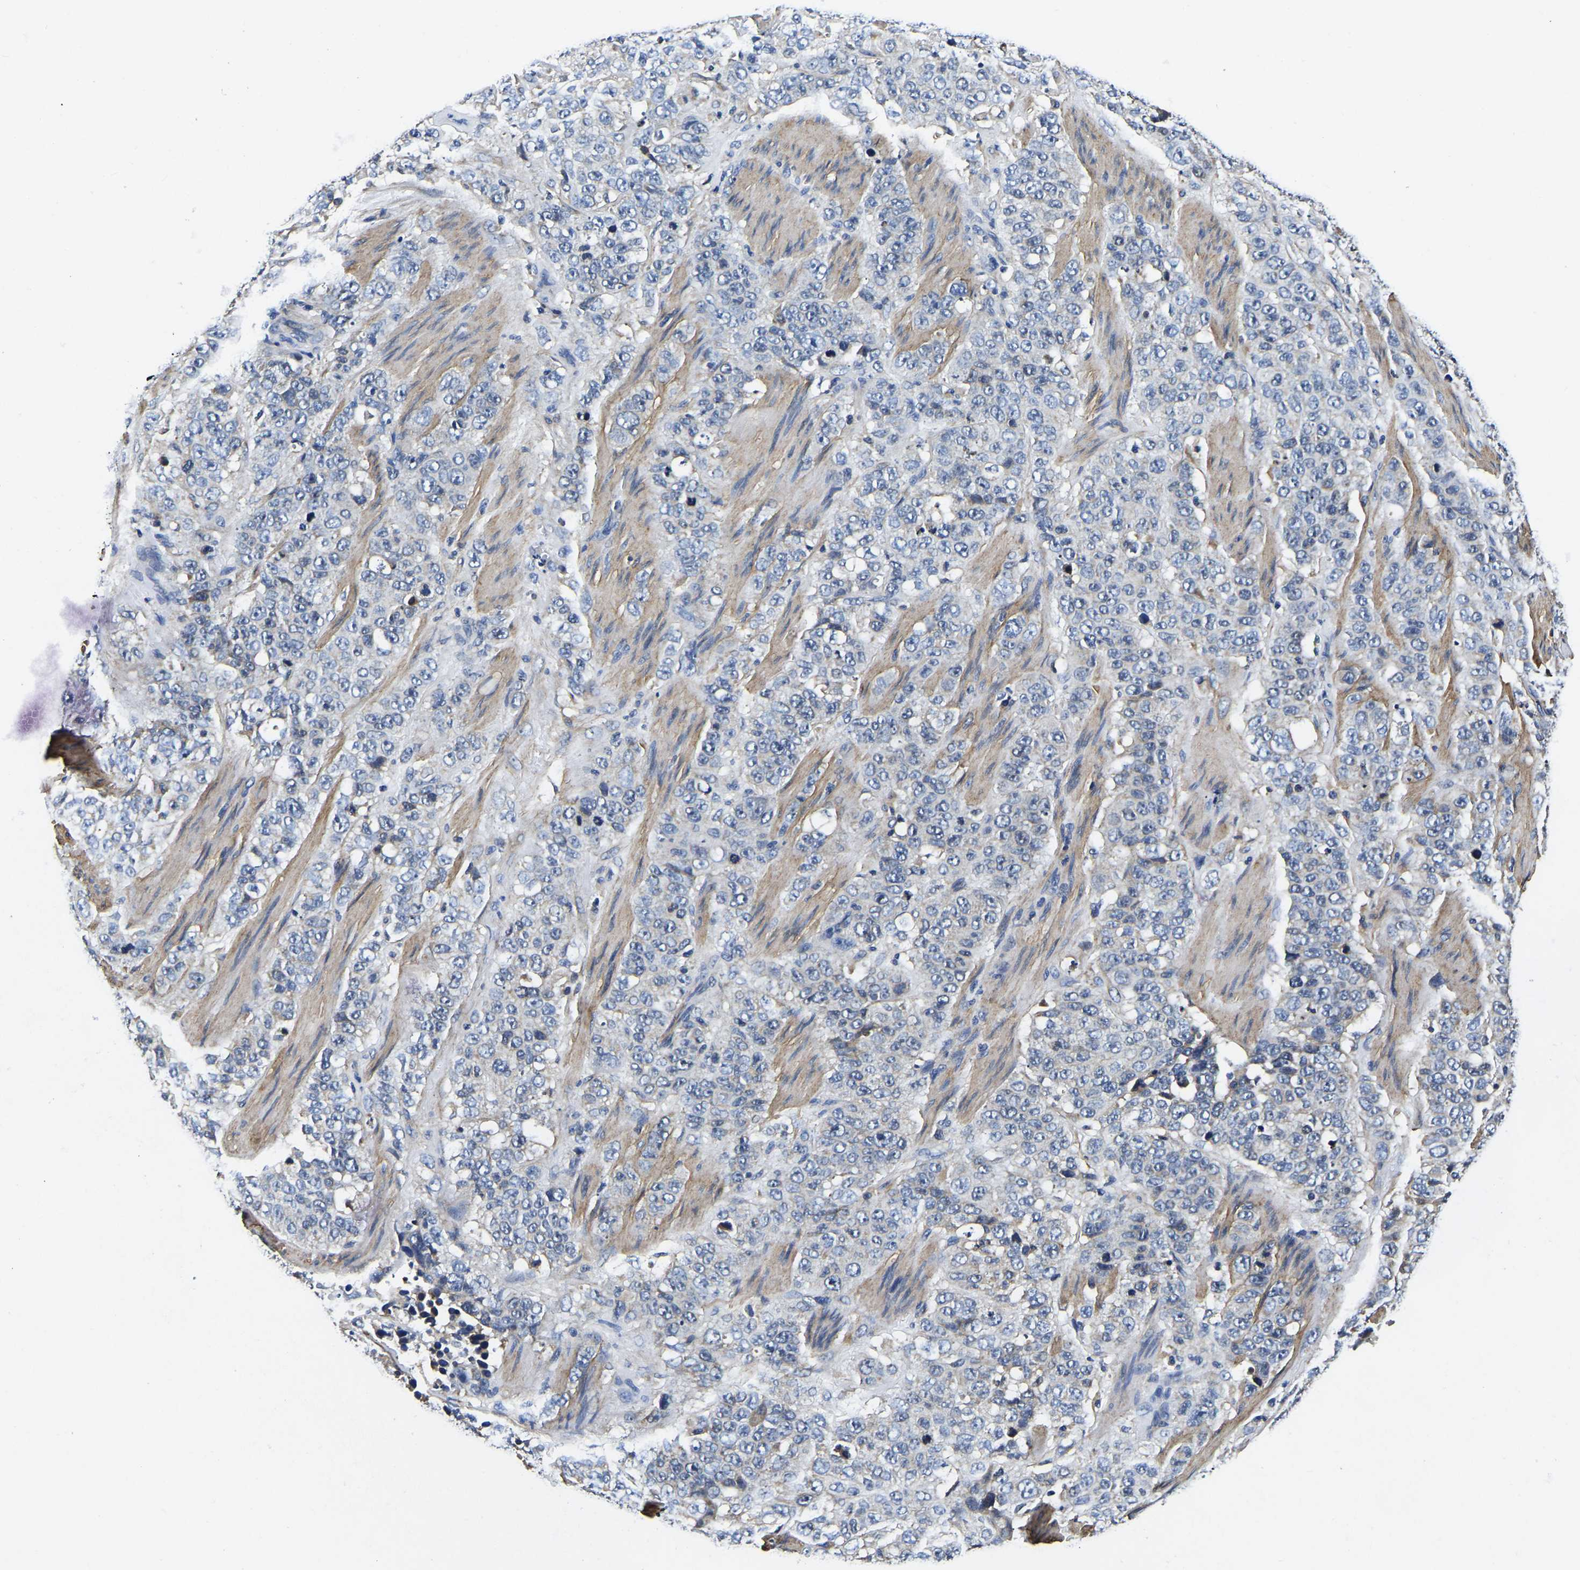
{"staining": {"intensity": "negative", "quantity": "none", "location": "none"}, "tissue": "stomach cancer", "cell_type": "Tumor cells", "image_type": "cancer", "snomed": [{"axis": "morphology", "description": "Adenocarcinoma, NOS"}, {"axis": "topography", "description": "Stomach"}], "caption": "This is an immunohistochemistry photomicrograph of human stomach cancer. There is no positivity in tumor cells.", "gene": "KCTD17", "patient": {"sex": "male", "age": 48}}